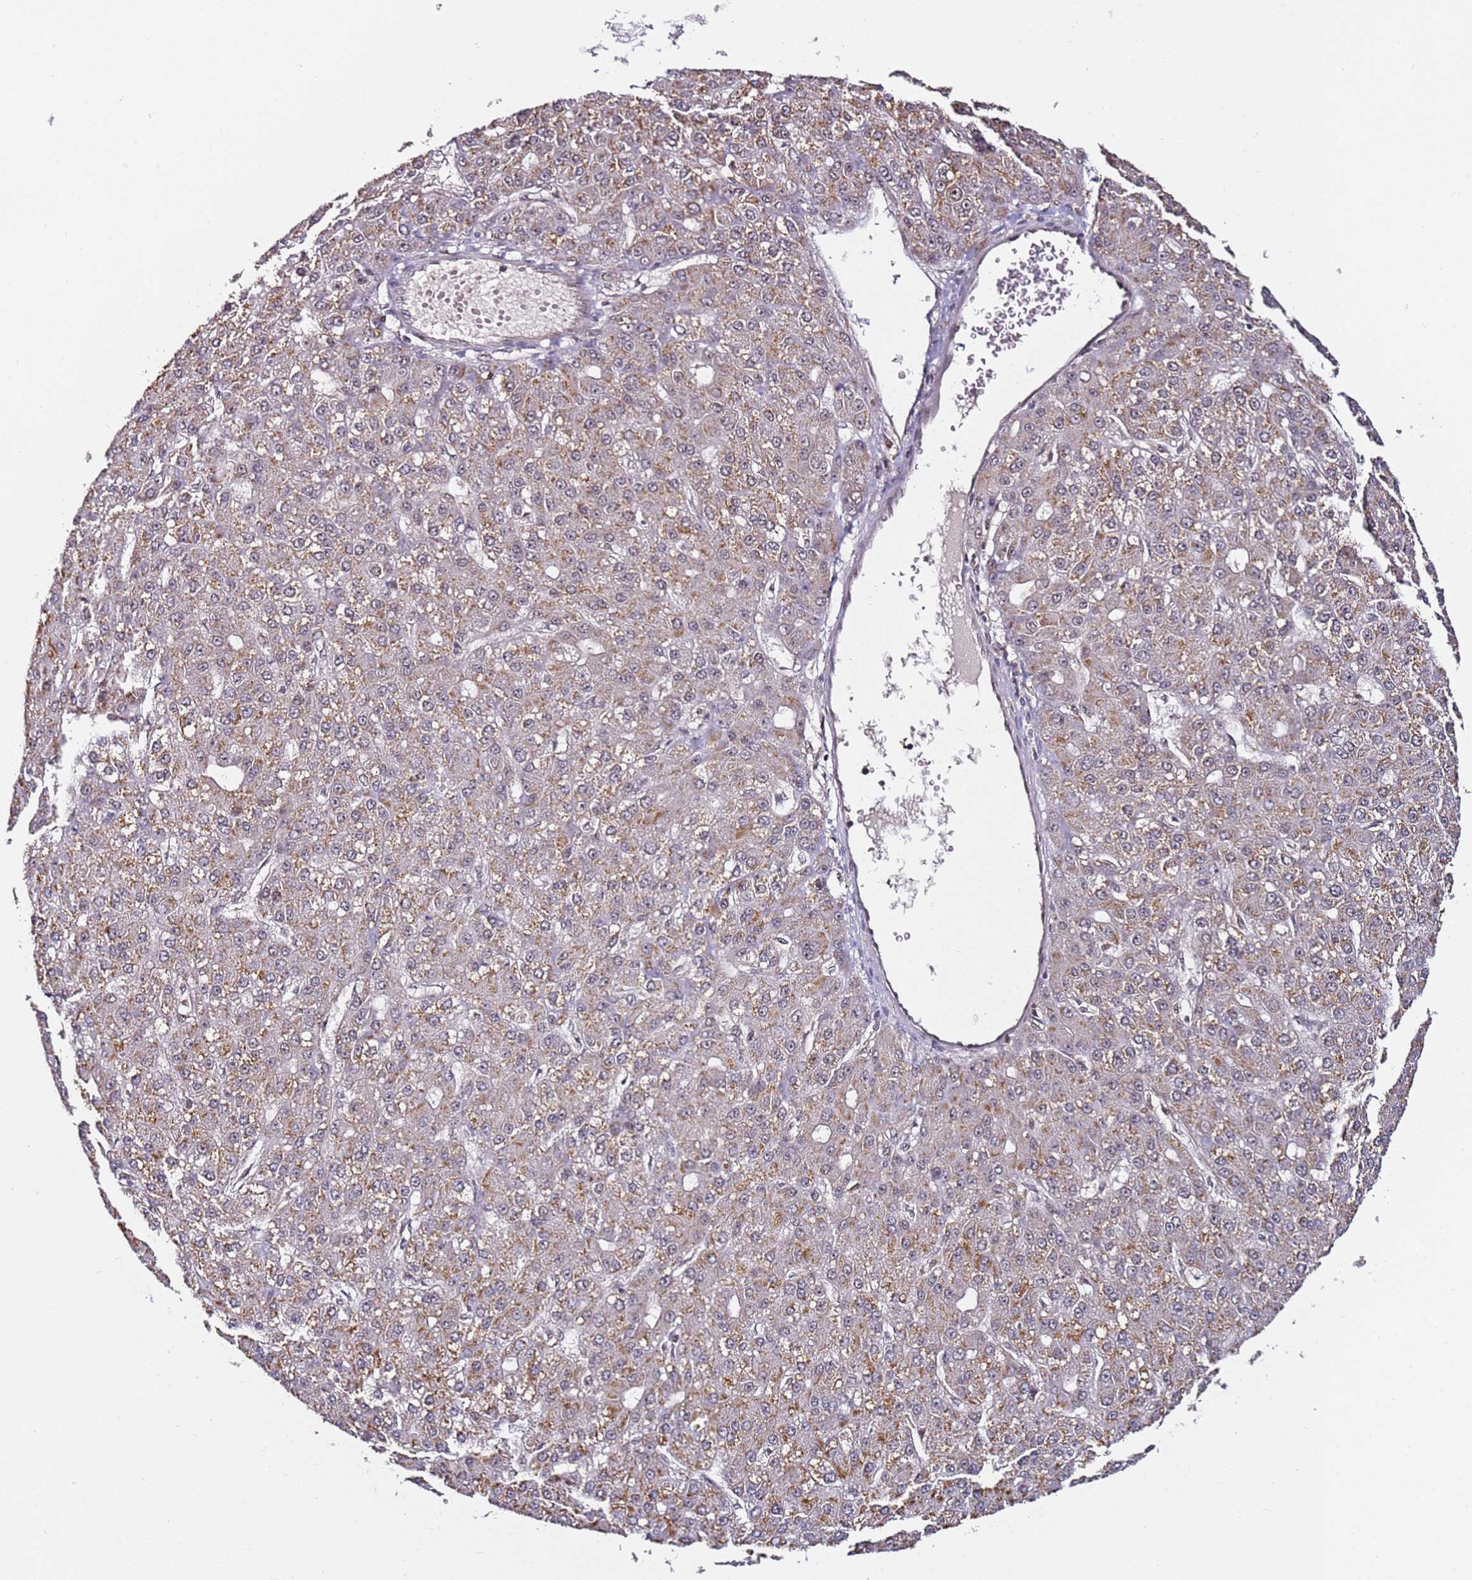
{"staining": {"intensity": "weak", "quantity": ">75%", "location": "cytoplasmic/membranous"}, "tissue": "liver cancer", "cell_type": "Tumor cells", "image_type": "cancer", "snomed": [{"axis": "morphology", "description": "Carcinoma, Hepatocellular, NOS"}, {"axis": "topography", "description": "Liver"}], "caption": "Immunohistochemistry histopathology image of human liver hepatocellular carcinoma stained for a protein (brown), which exhibits low levels of weak cytoplasmic/membranous staining in approximately >75% of tumor cells.", "gene": "RGS18", "patient": {"sex": "male", "age": 67}}